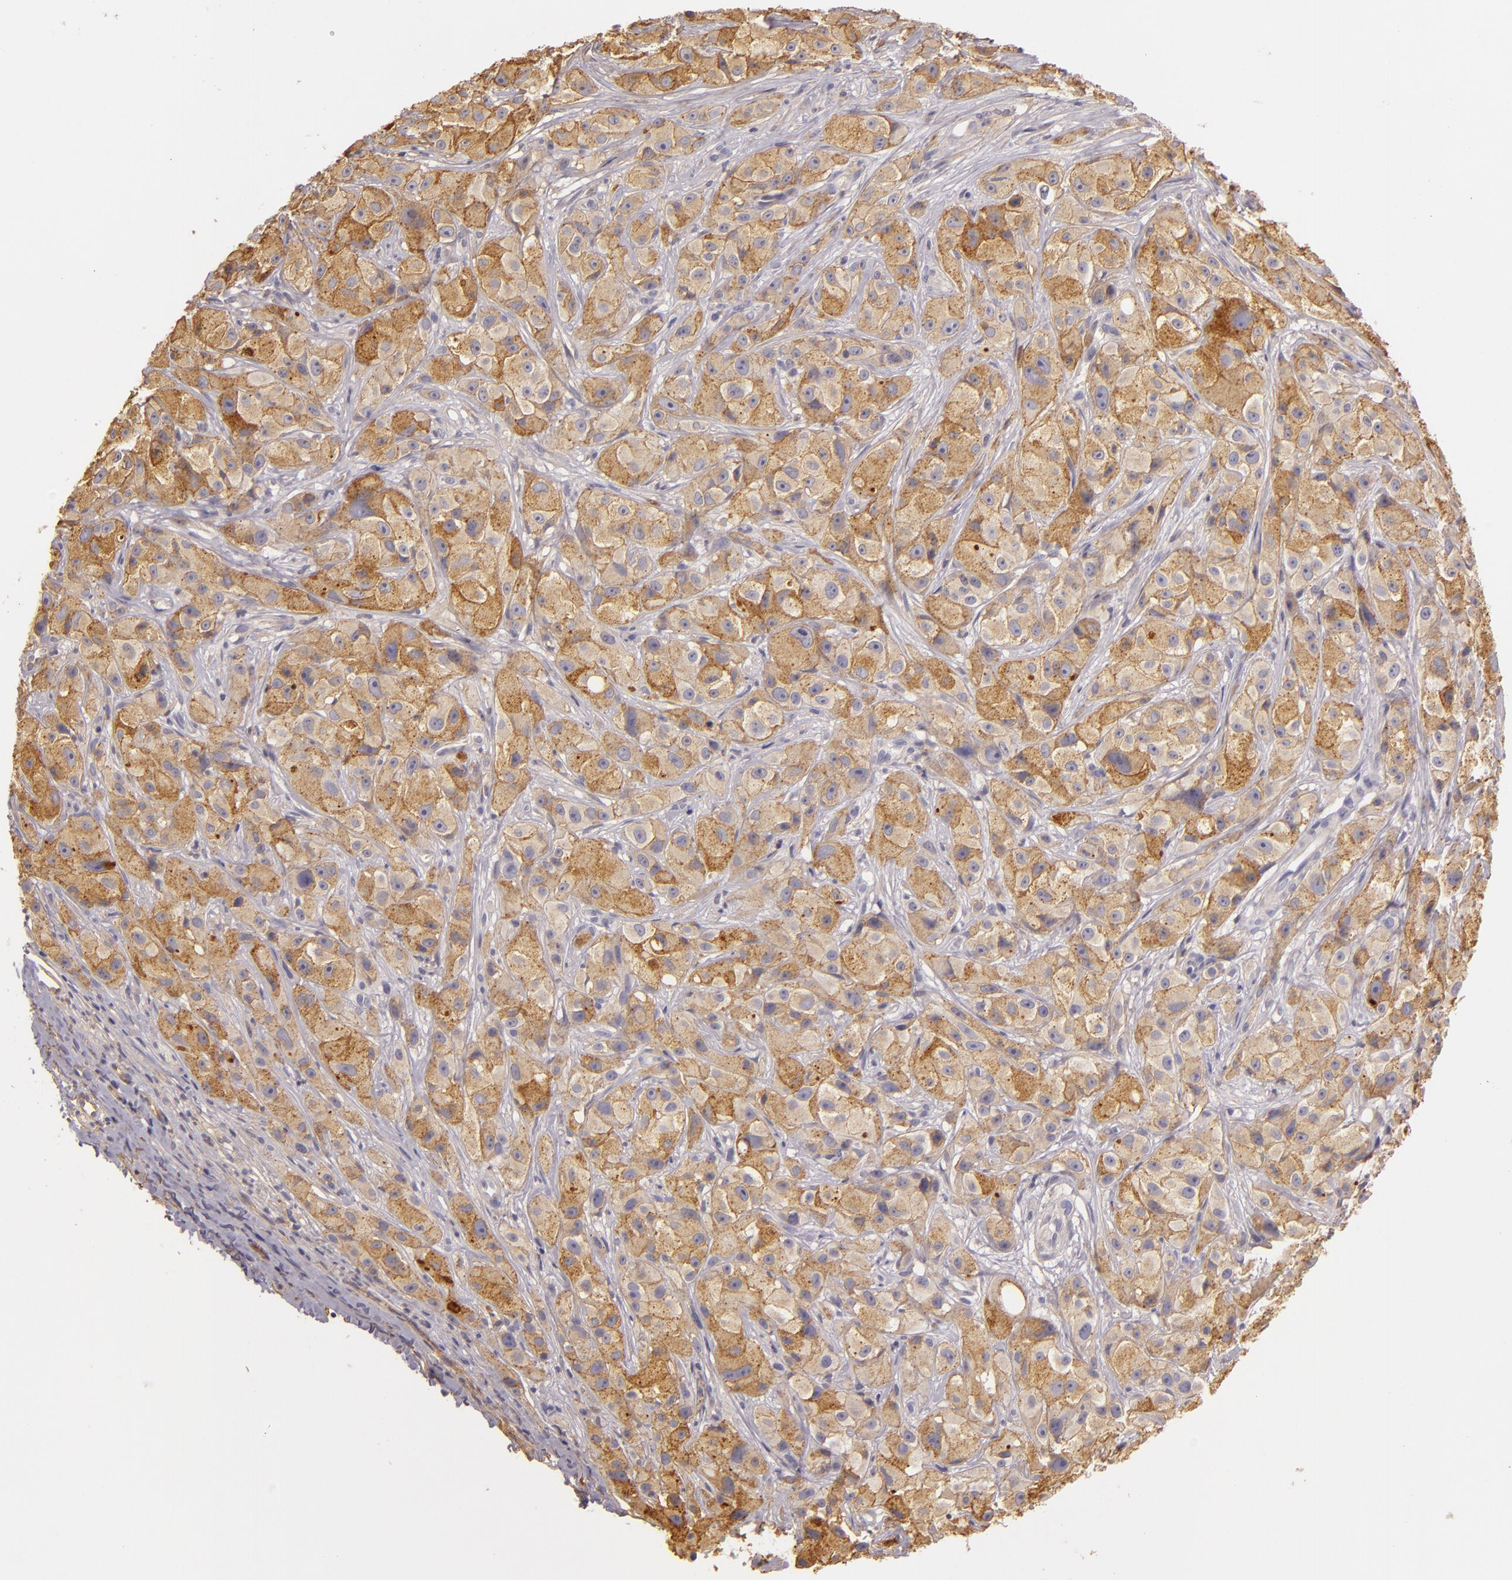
{"staining": {"intensity": "moderate", "quantity": "25%-75%", "location": "cytoplasmic/membranous"}, "tissue": "melanoma", "cell_type": "Tumor cells", "image_type": "cancer", "snomed": [{"axis": "morphology", "description": "Malignant melanoma, NOS"}, {"axis": "topography", "description": "Skin"}], "caption": "Moderate cytoplasmic/membranous positivity for a protein is seen in about 25%-75% of tumor cells of malignant melanoma using IHC.", "gene": "CTSF", "patient": {"sex": "male", "age": 56}}